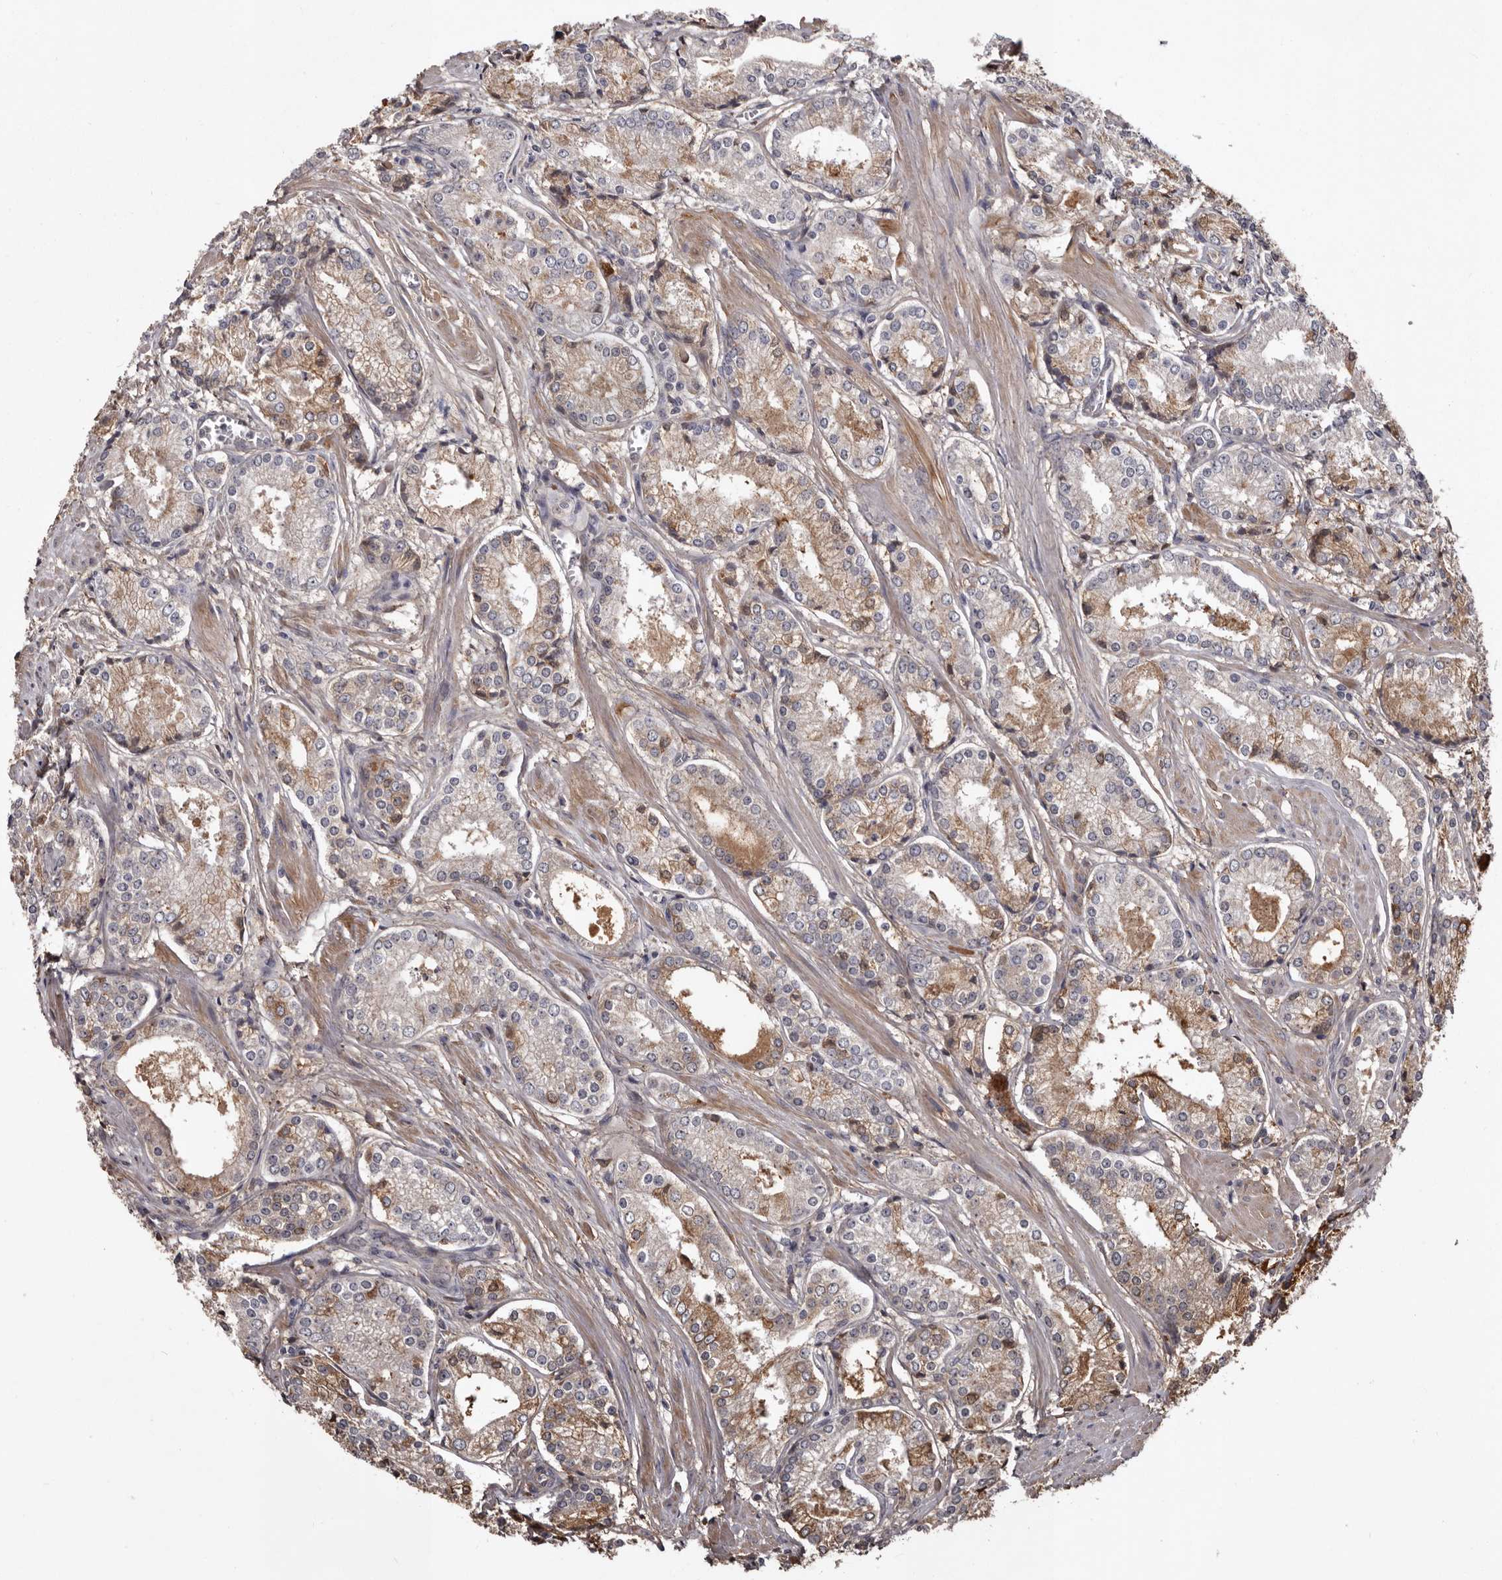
{"staining": {"intensity": "moderate", "quantity": "25%-75%", "location": "cytoplasmic/membranous"}, "tissue": "prostate cancer", "cell_type": "Tumor cells", "image_type": "cancer", "snomed": [{"axis": "morphology", "description": "Adenocarcinoma, Low grade"}, {"axis": "topography", "description": "Prostate"}], "caption": "Moderate cytoplasmic/membranous protein staining is seen in about 25%-75% of tumor cells in prostate cancer.", "gene": "CYP1B1", "patient": {"sex": "male", "age": 54}}